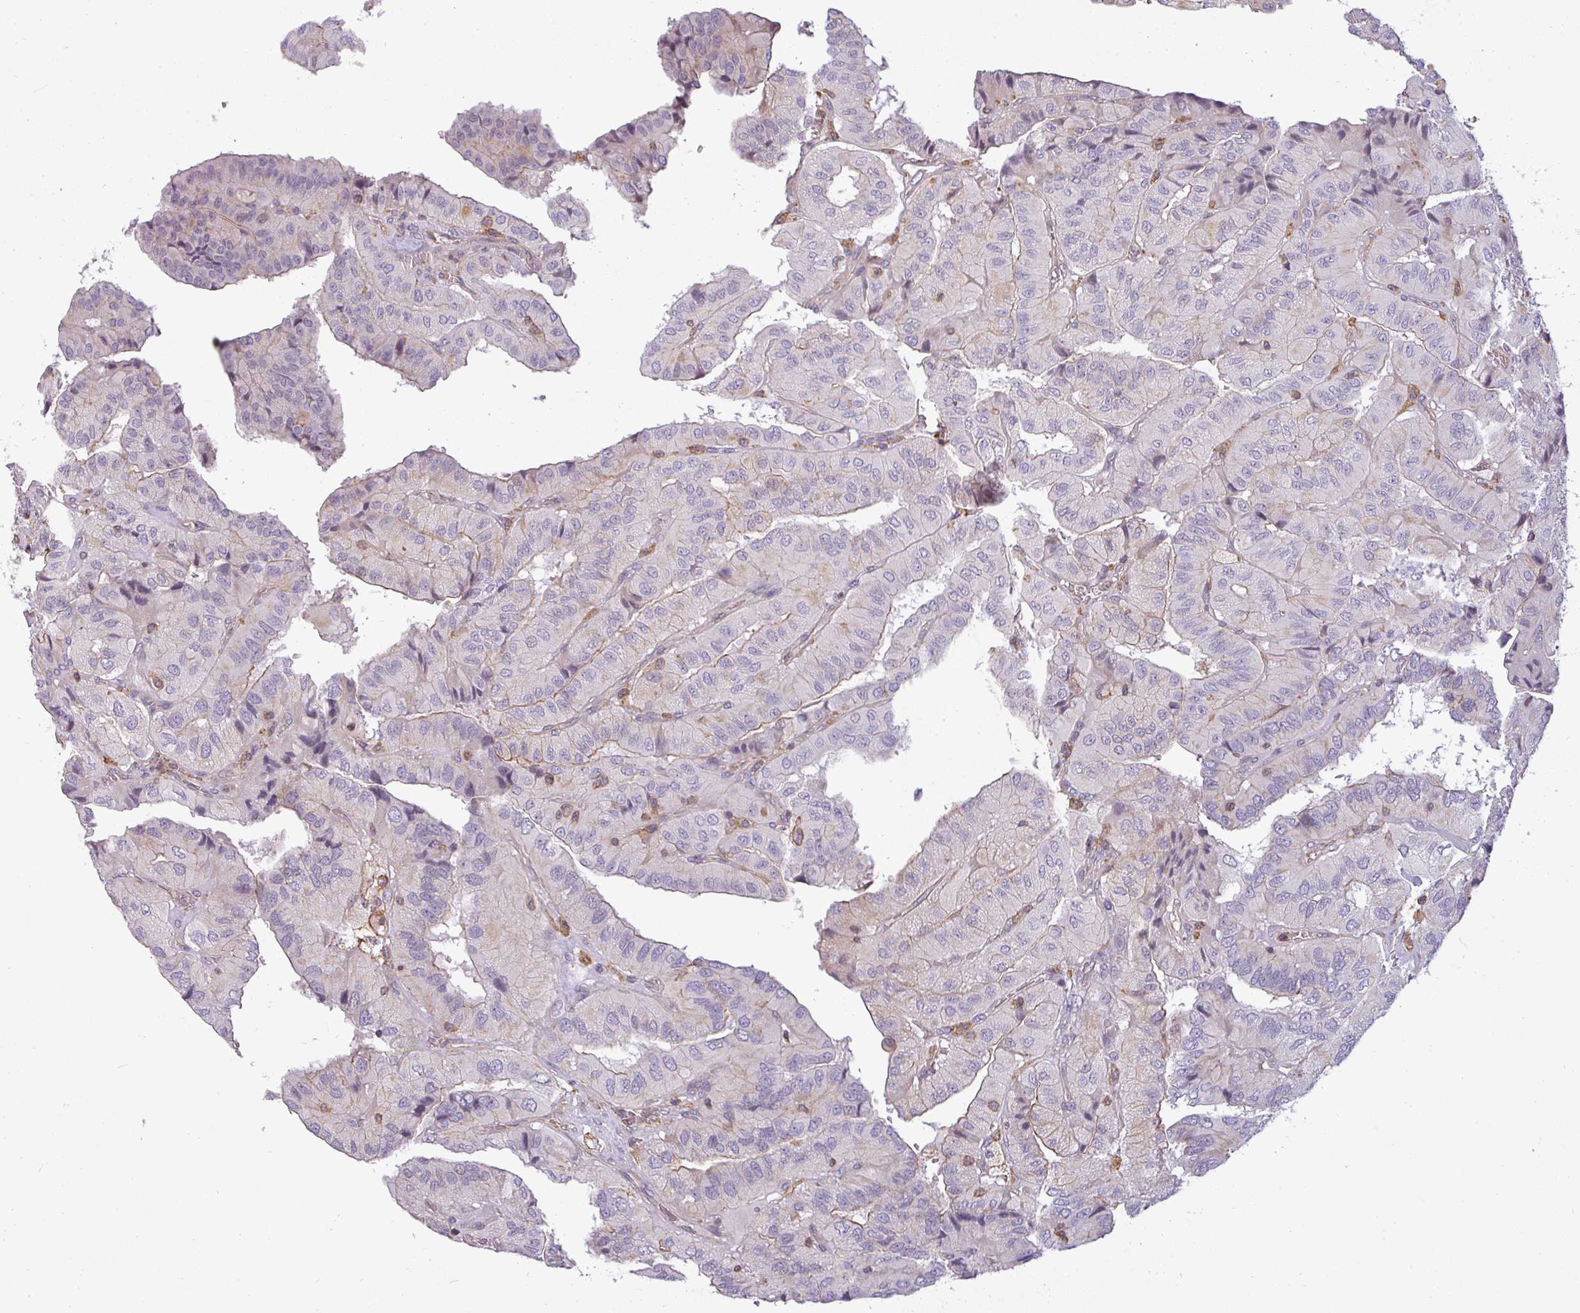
{"staining": {"intensity": "moderate", "quantity": "<25%", "location": "cytoplasmic/membranous"}, "tissue": "thyroid cancer", "cell_type": "Tumor cells", "image_type": "cancer", "snomed": [{"axis": "morphology", "description": "Normal tissue, NOS"}, {"axis": "morphology", "description": "Papillary adenocarcinoma, NOS"}, {"axis": "topography", "description": "Thyroid gland"}], "caption": "Moderate cytoplasmic/membranous staining for a protein is present in approximately <25% of tumor cells of thyroid cancer (papillary adenocarcinoma) using immunohistochemistry.", "gene": "ZNF835", "patient": {"sex": "female", "age": 59}}